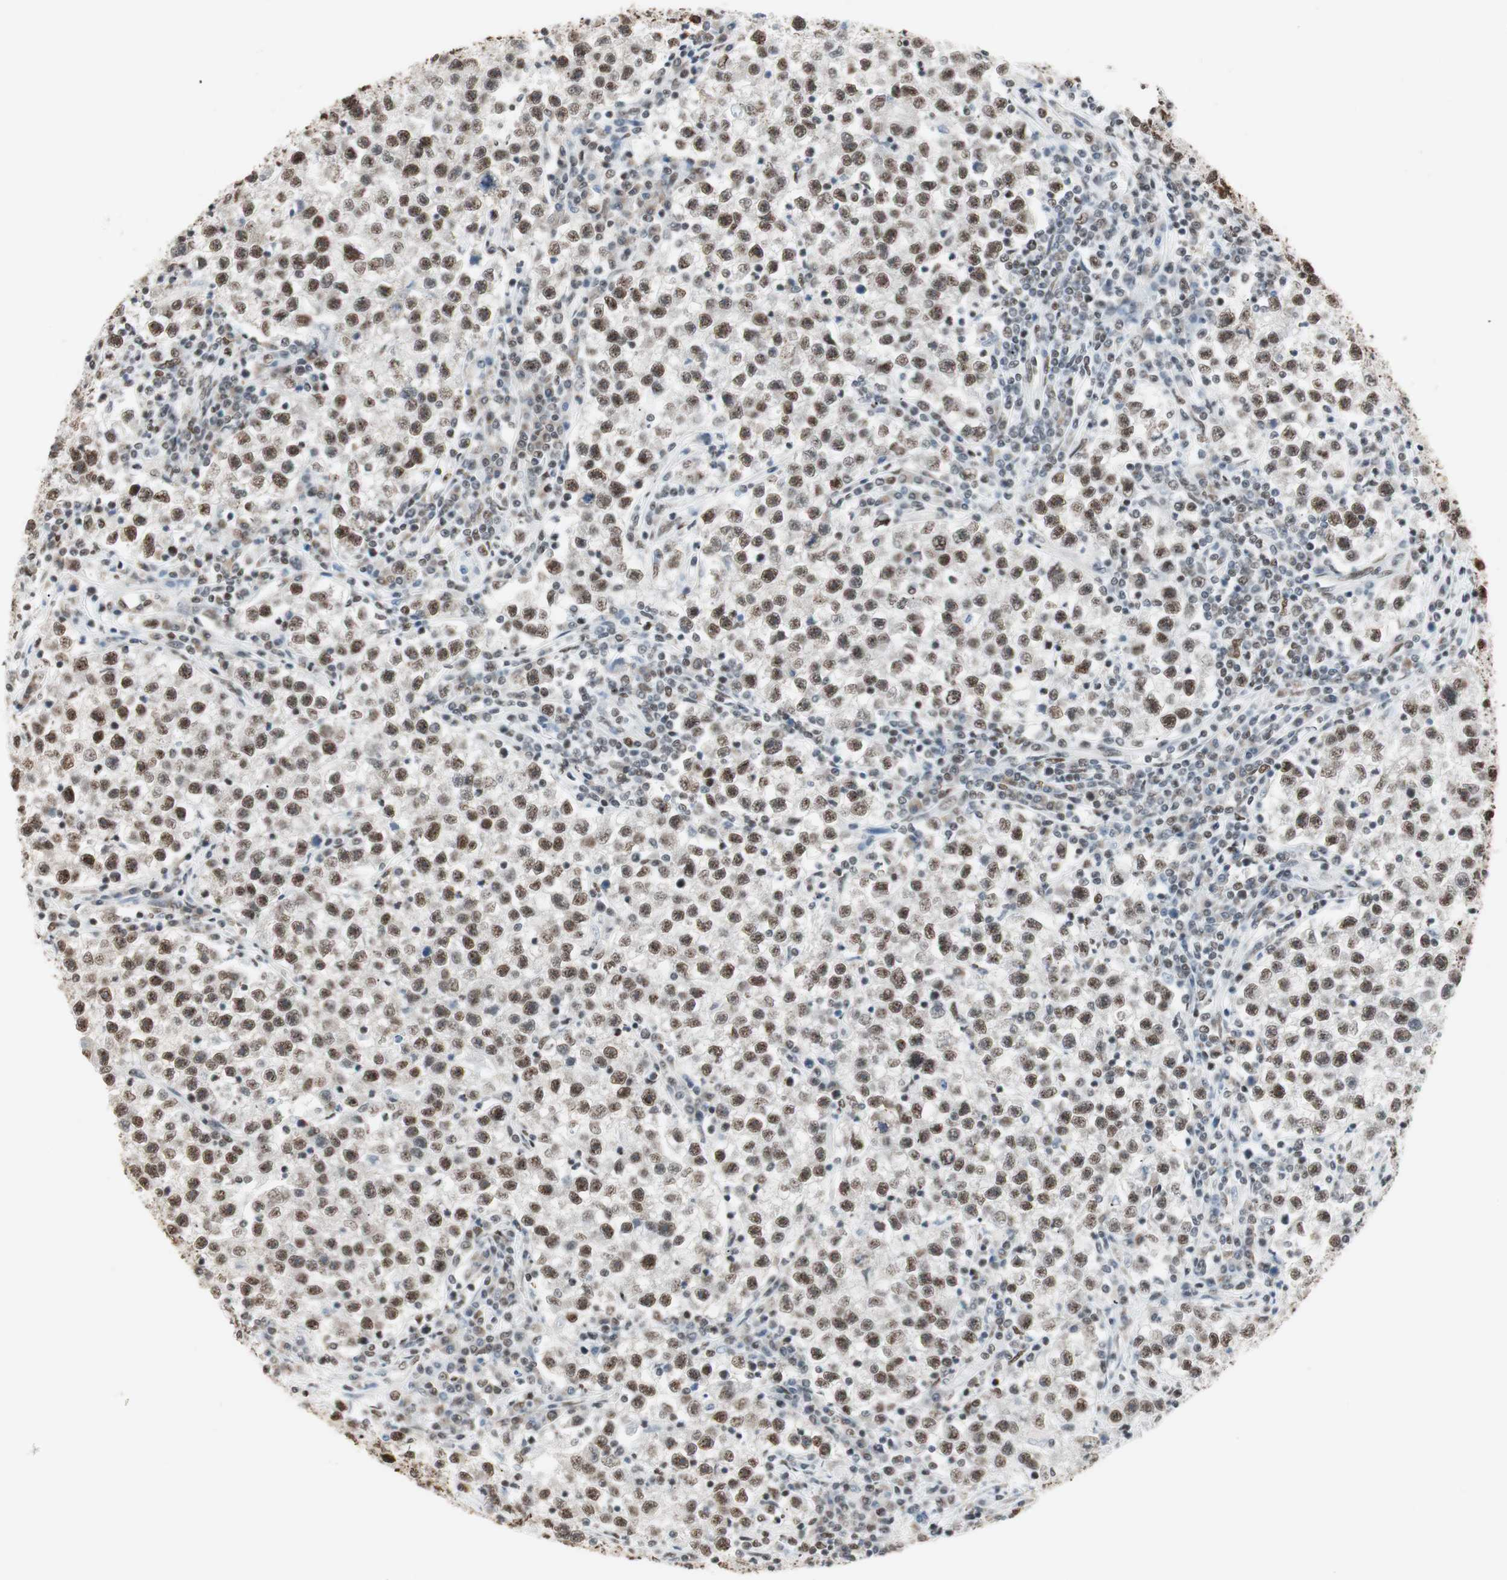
{"staining": {"intensity": "moderate", "quantity": "25%-75%", "location": "nuclear"}, "tissue": "testis cancer", "cell_type": "Tumor cells", "image_type": "cancer", "snomed": [{"axis": "morphology", "description": "Seminoma, NOS"}, {"axis": "topography", "description": "Testis"}], "caption": "Testis cancer stained for a protein (brown) demonstrates moderate nuclear positive staining in approximately 25%-75% of tumor cells.", "gene": "SMARCE1", "patient": {"sex": "male", "age": 22}}